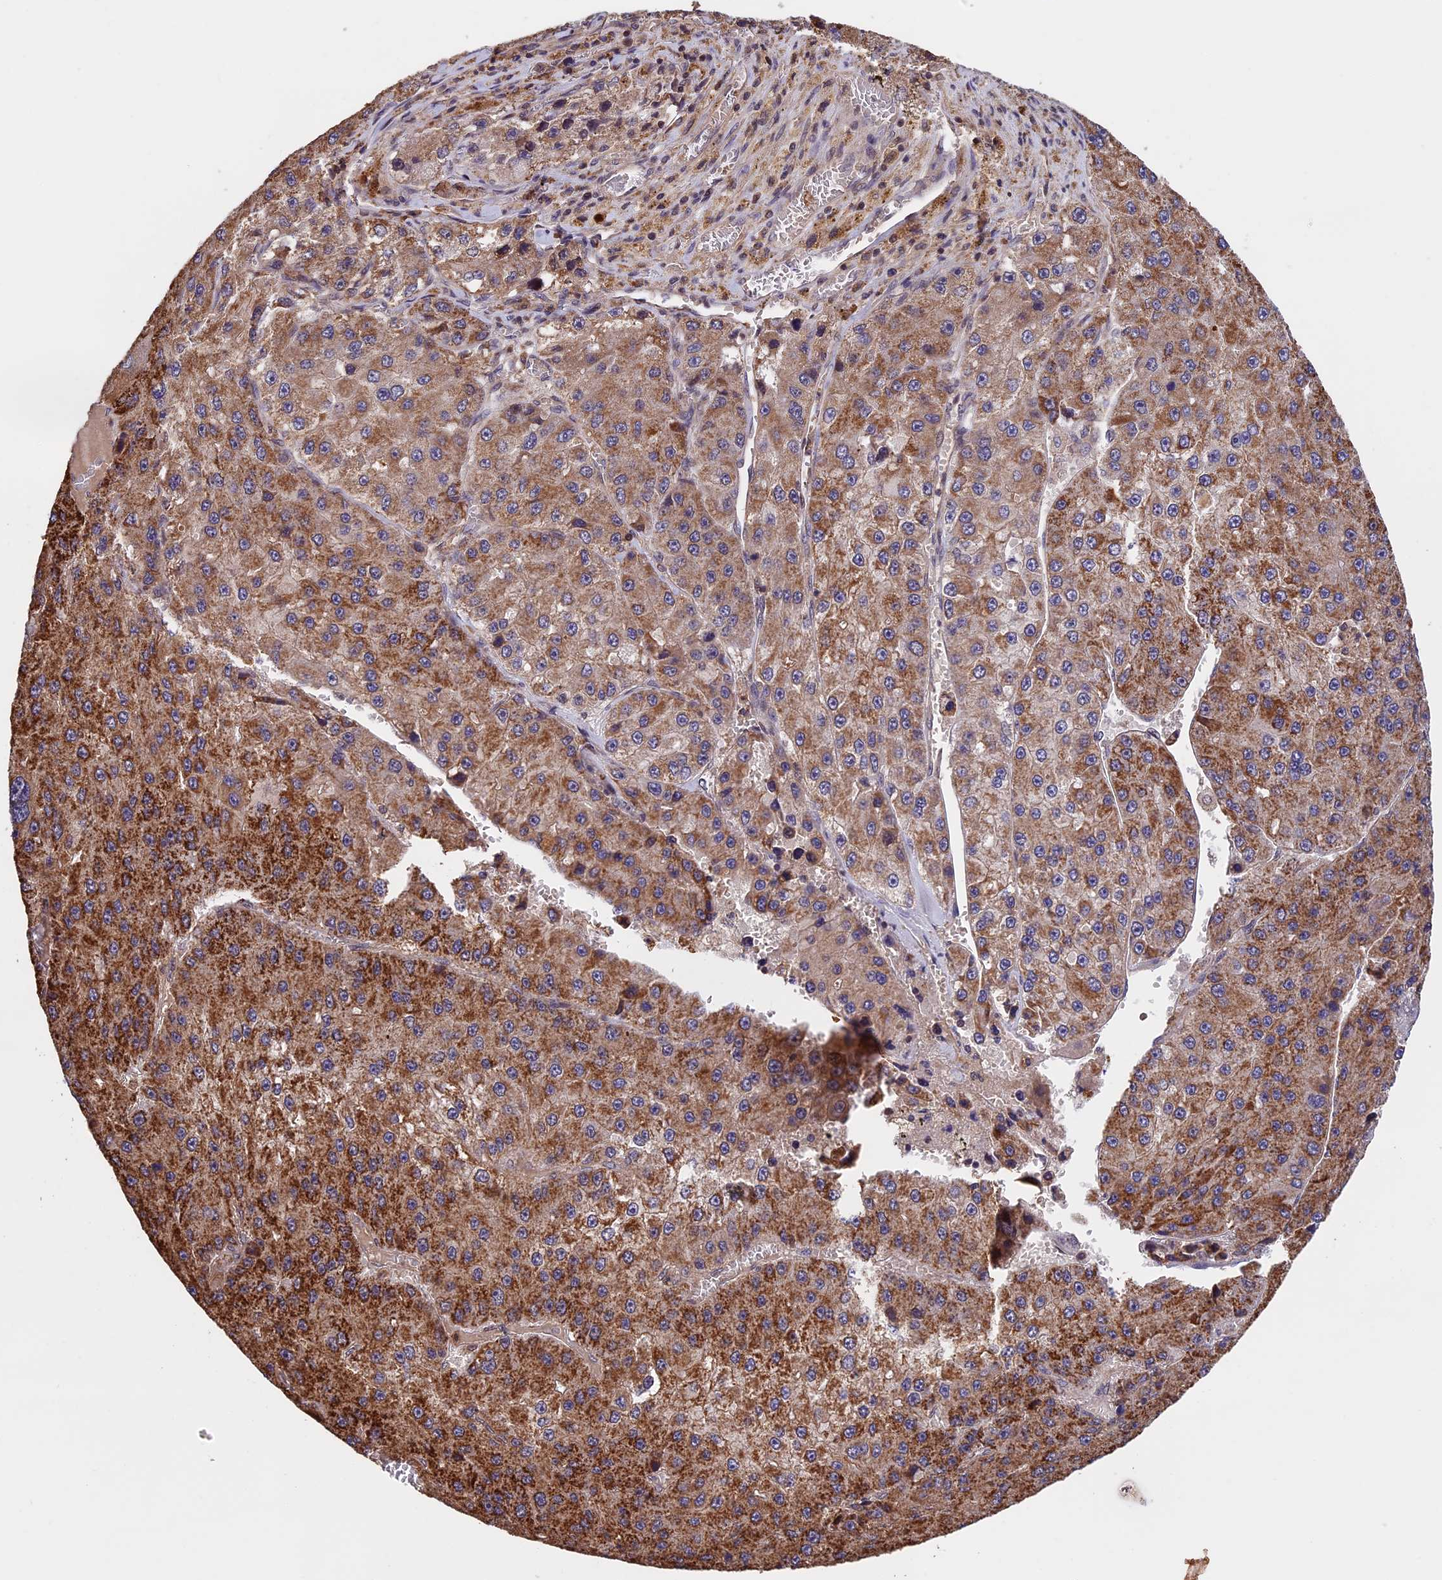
{"staining": {"intensity": "moderate", "quantity": ">75%", "location": "cytoplasmic/membranous"}, "tissue": "liver cancer", "cell_type": "Tumor cells", "image_type": "cancer", "snomed": [{"axis": "morphology", "description": "Carcinoma, Hepatocellular, NOS"}, {"axis": "topography", "description": "Liver"}], "caption": "A photomicrograph of human liver cancer stained for a protein reveals moderate cytoplasmic/membranous brown staining in tumor cells.", "gene": "PKD2L2", "patient": {"sex": "female", "age": 73}}